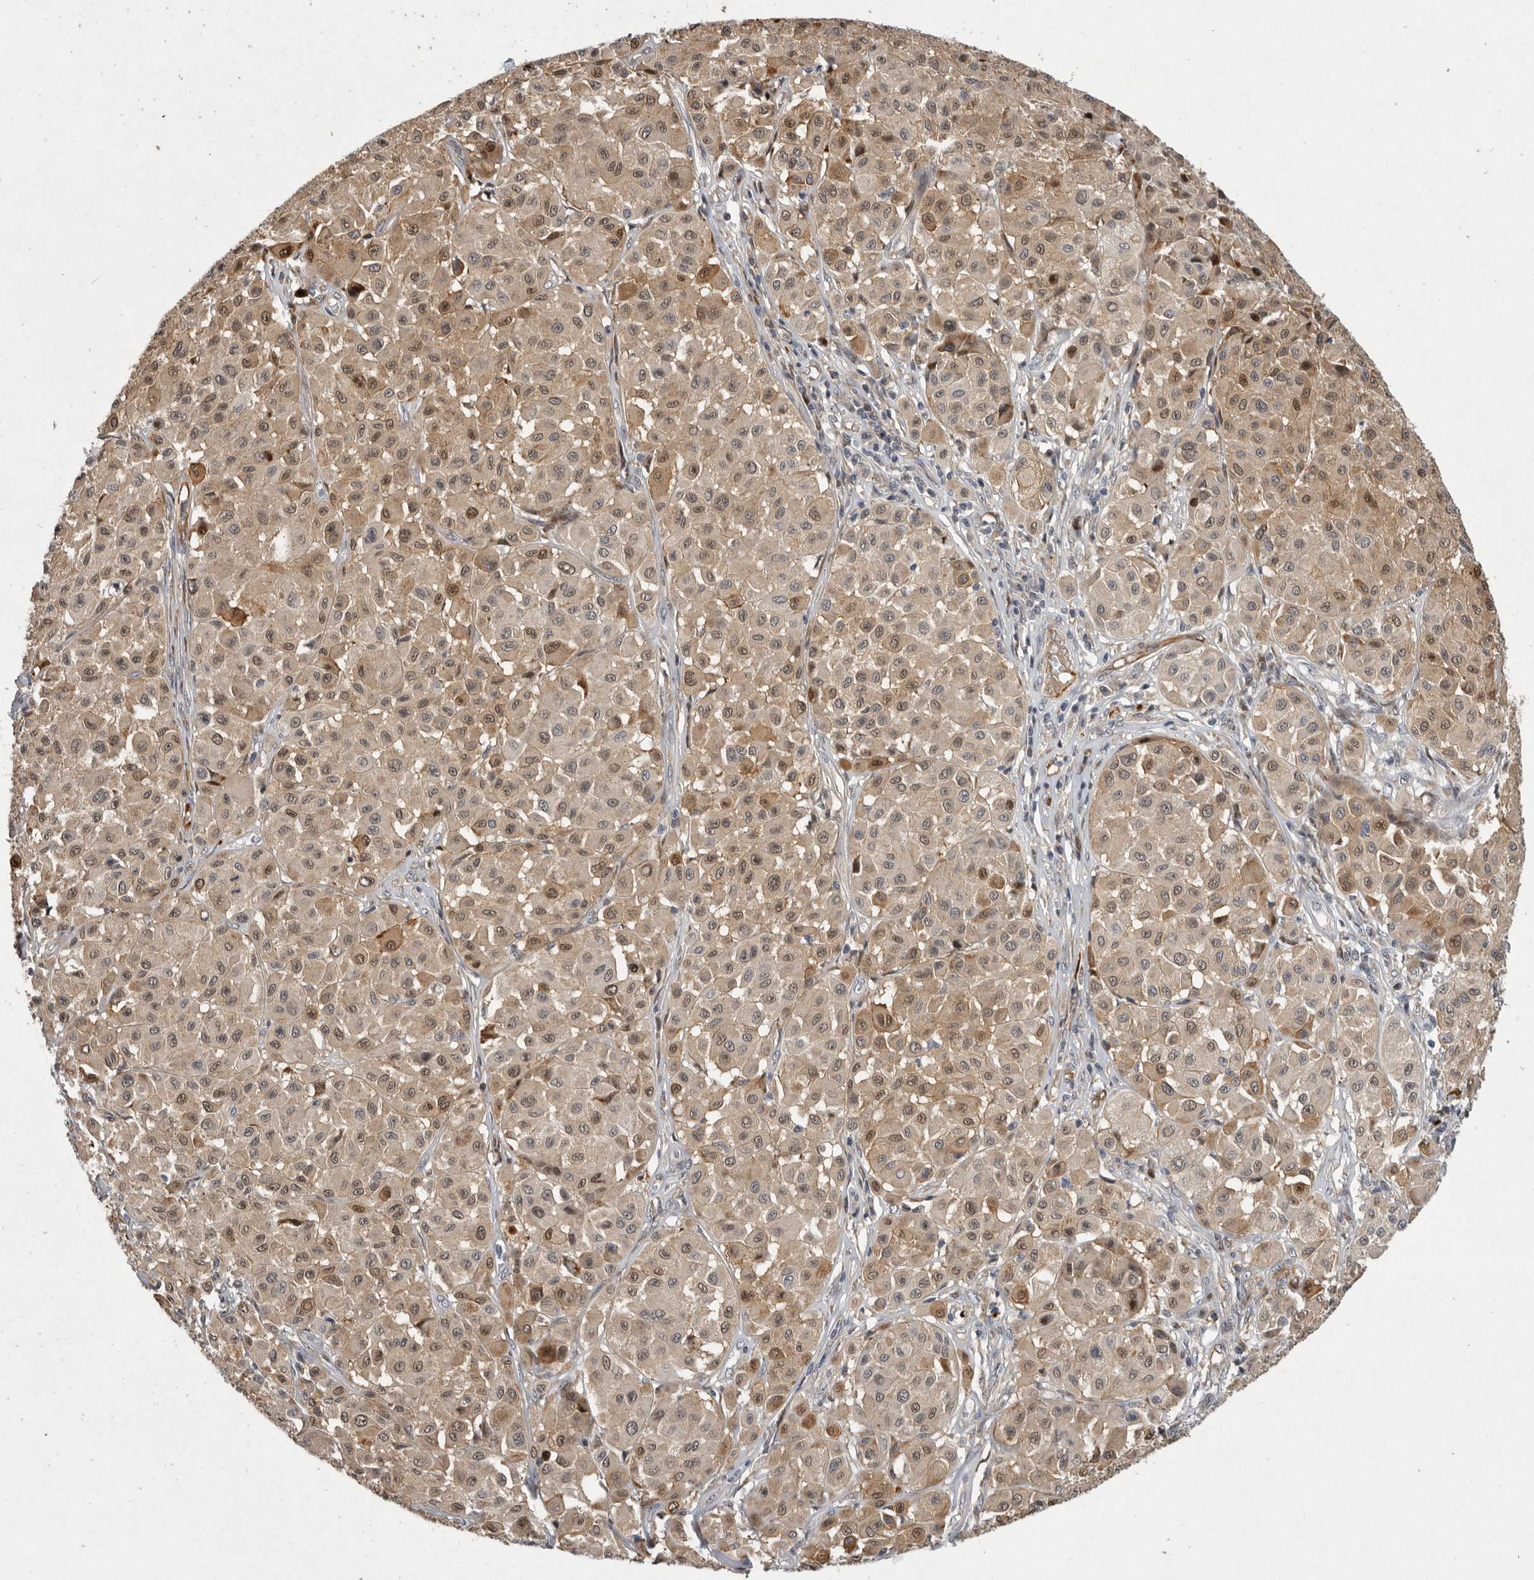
{"staining": {"intensity": "weak", "quantity": ">75%", "location": "cytoplasmic/membranous"}, "tissue": "melanoma", "cell_type": "Tumor cells", "image_type": "cancer", "snomed": [{"axis": "morphology", "description": "Malignant melanoma, Metastatic site"}, {"axis": "topography", "description": "Soft tissue"}], "caption": "Brown immunohistochemical staining in malignant melanoma (metastatic site) shows weak cytoplasmic/membranous positivity in about >75% of tumor cells.", "gene": "MPDZ", "patient": {"sex": "male", "age": 41}}